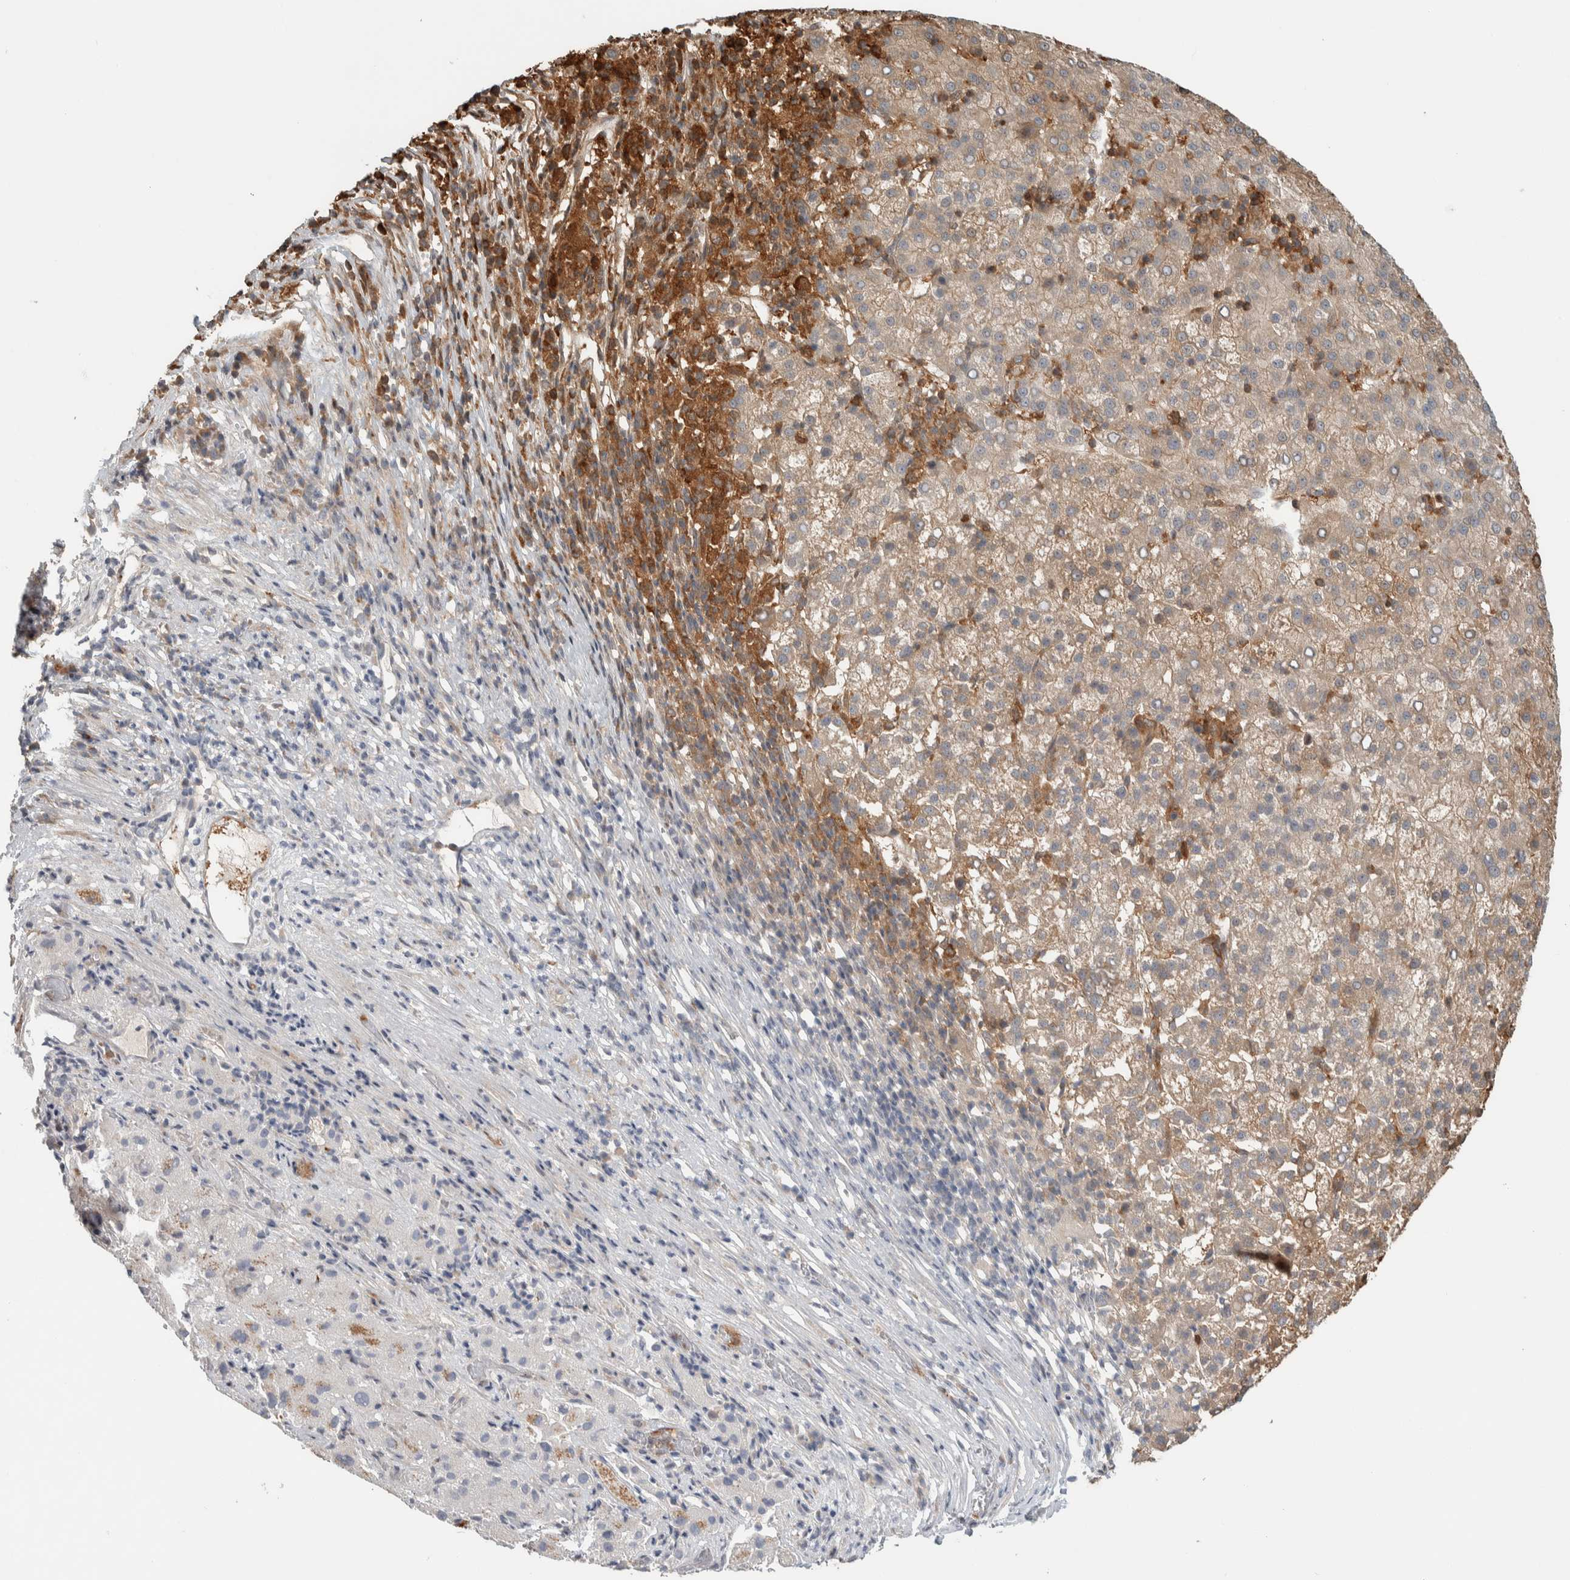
{"staining": {"intensity": "moderate", "quantity": ">75%", "location": "cytoplasmic/membranous"}, "tissue": "liver cancer", "cell_type": "Tumor cells", "image_type": "cancer", "snomed": [{"axis": "morphology", "description": "Carcinoma, Hepatocellular, NOS"}, {"axis": "topography", "description": "Liver"}], "caption": "The photomicrograph displays staining of hepatocellular carcinoma (liver), revealing moderate cytoplasmic/membranous protein expression (brown color) within tumor cells.", "gene": "CNTROB", "patient": {"sex": "female", "age": 58}}